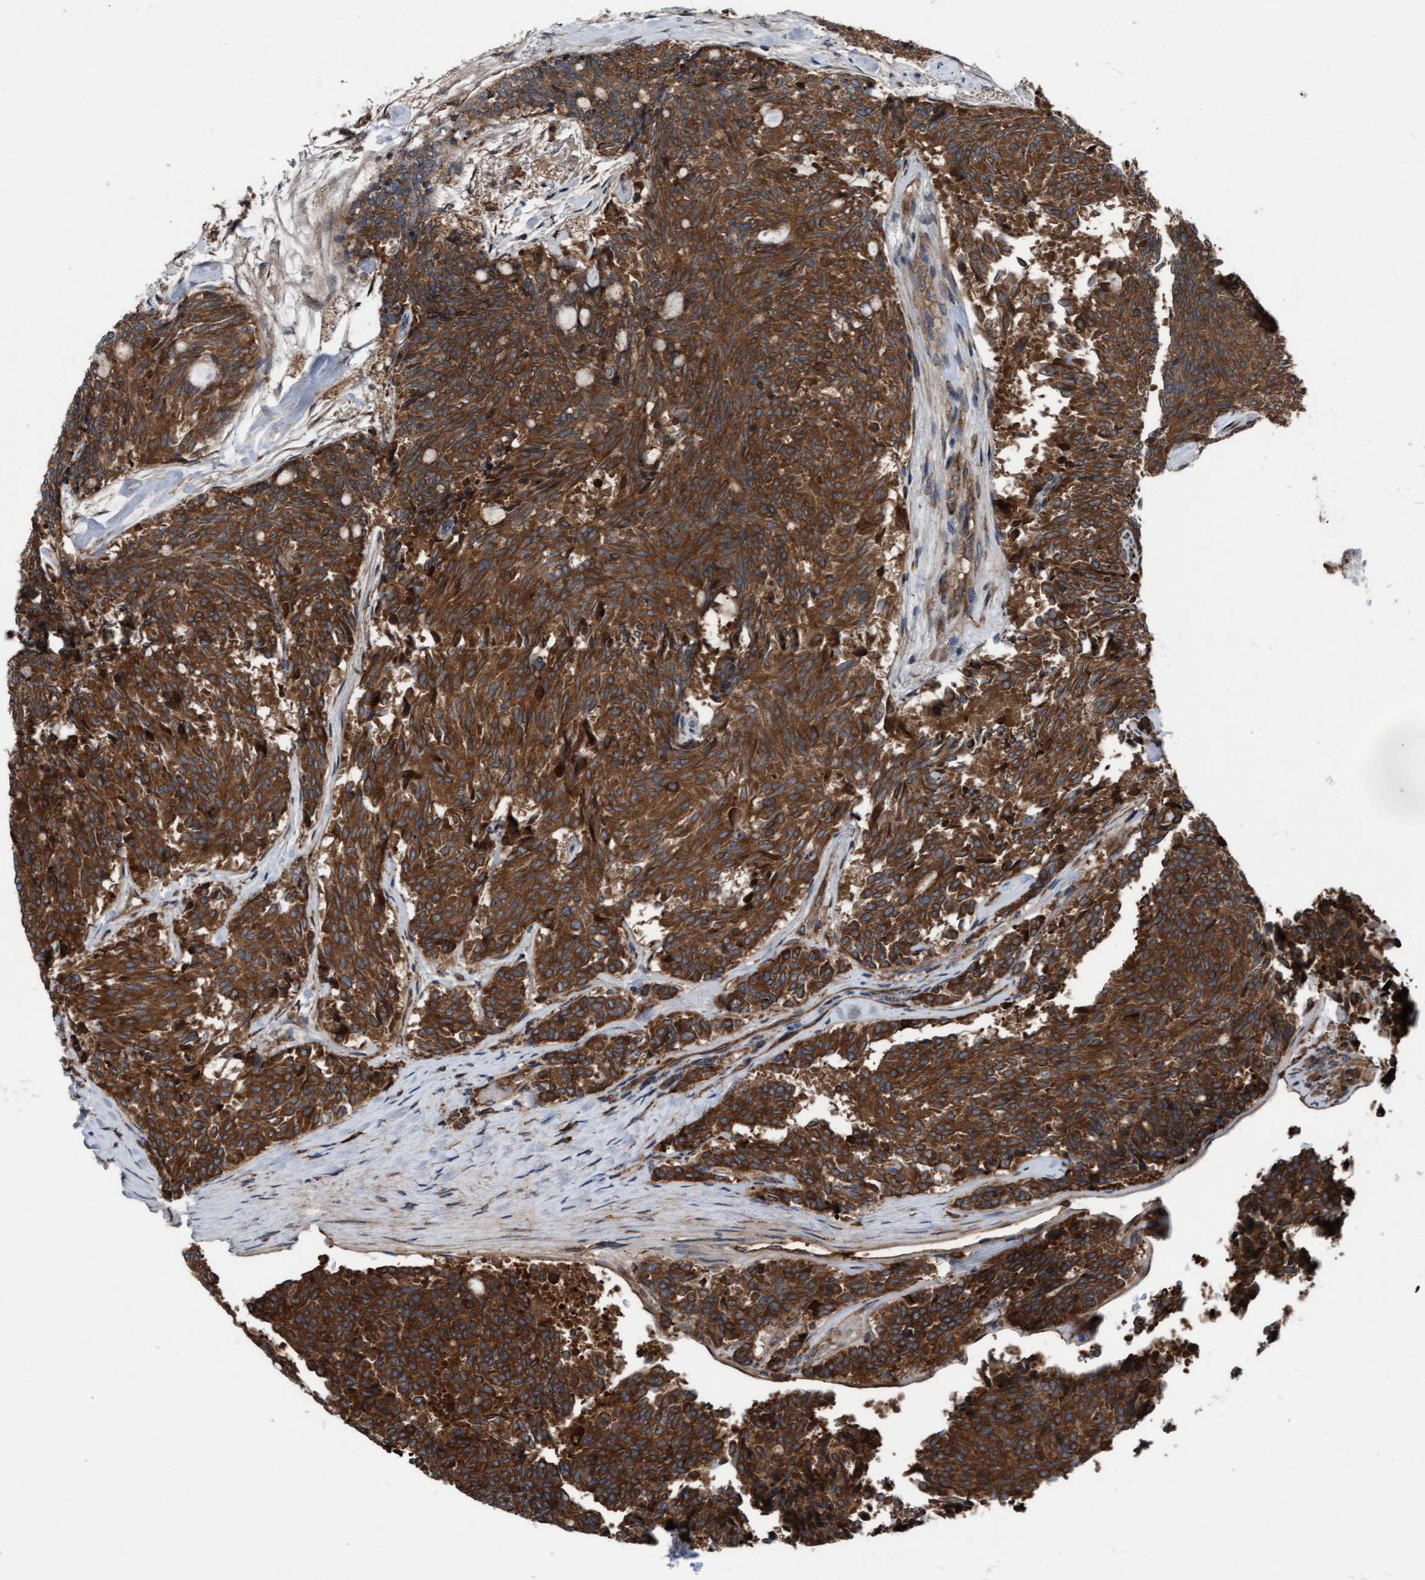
{"staining": {"intensity": "strong", "quantity": ">75%", "location": "cytoplasmic/membranous"}, "tissue": "carcinoid", "cell_type": "Tumor cells", "image_type": "cancer", "snomed": [{"axis": "morphology", "description": "Carcinoid, malignant, NOS"}, {"axis": "topography", "description": "Pancreas"}], "caption": "Protein staining shows strong cytoplasmic/membranous expression in about >75% of tumor cells in carcinoid (malignant).", "gene": "RAP1GAP2", "patient": {"sex": "female", "age": 54}}